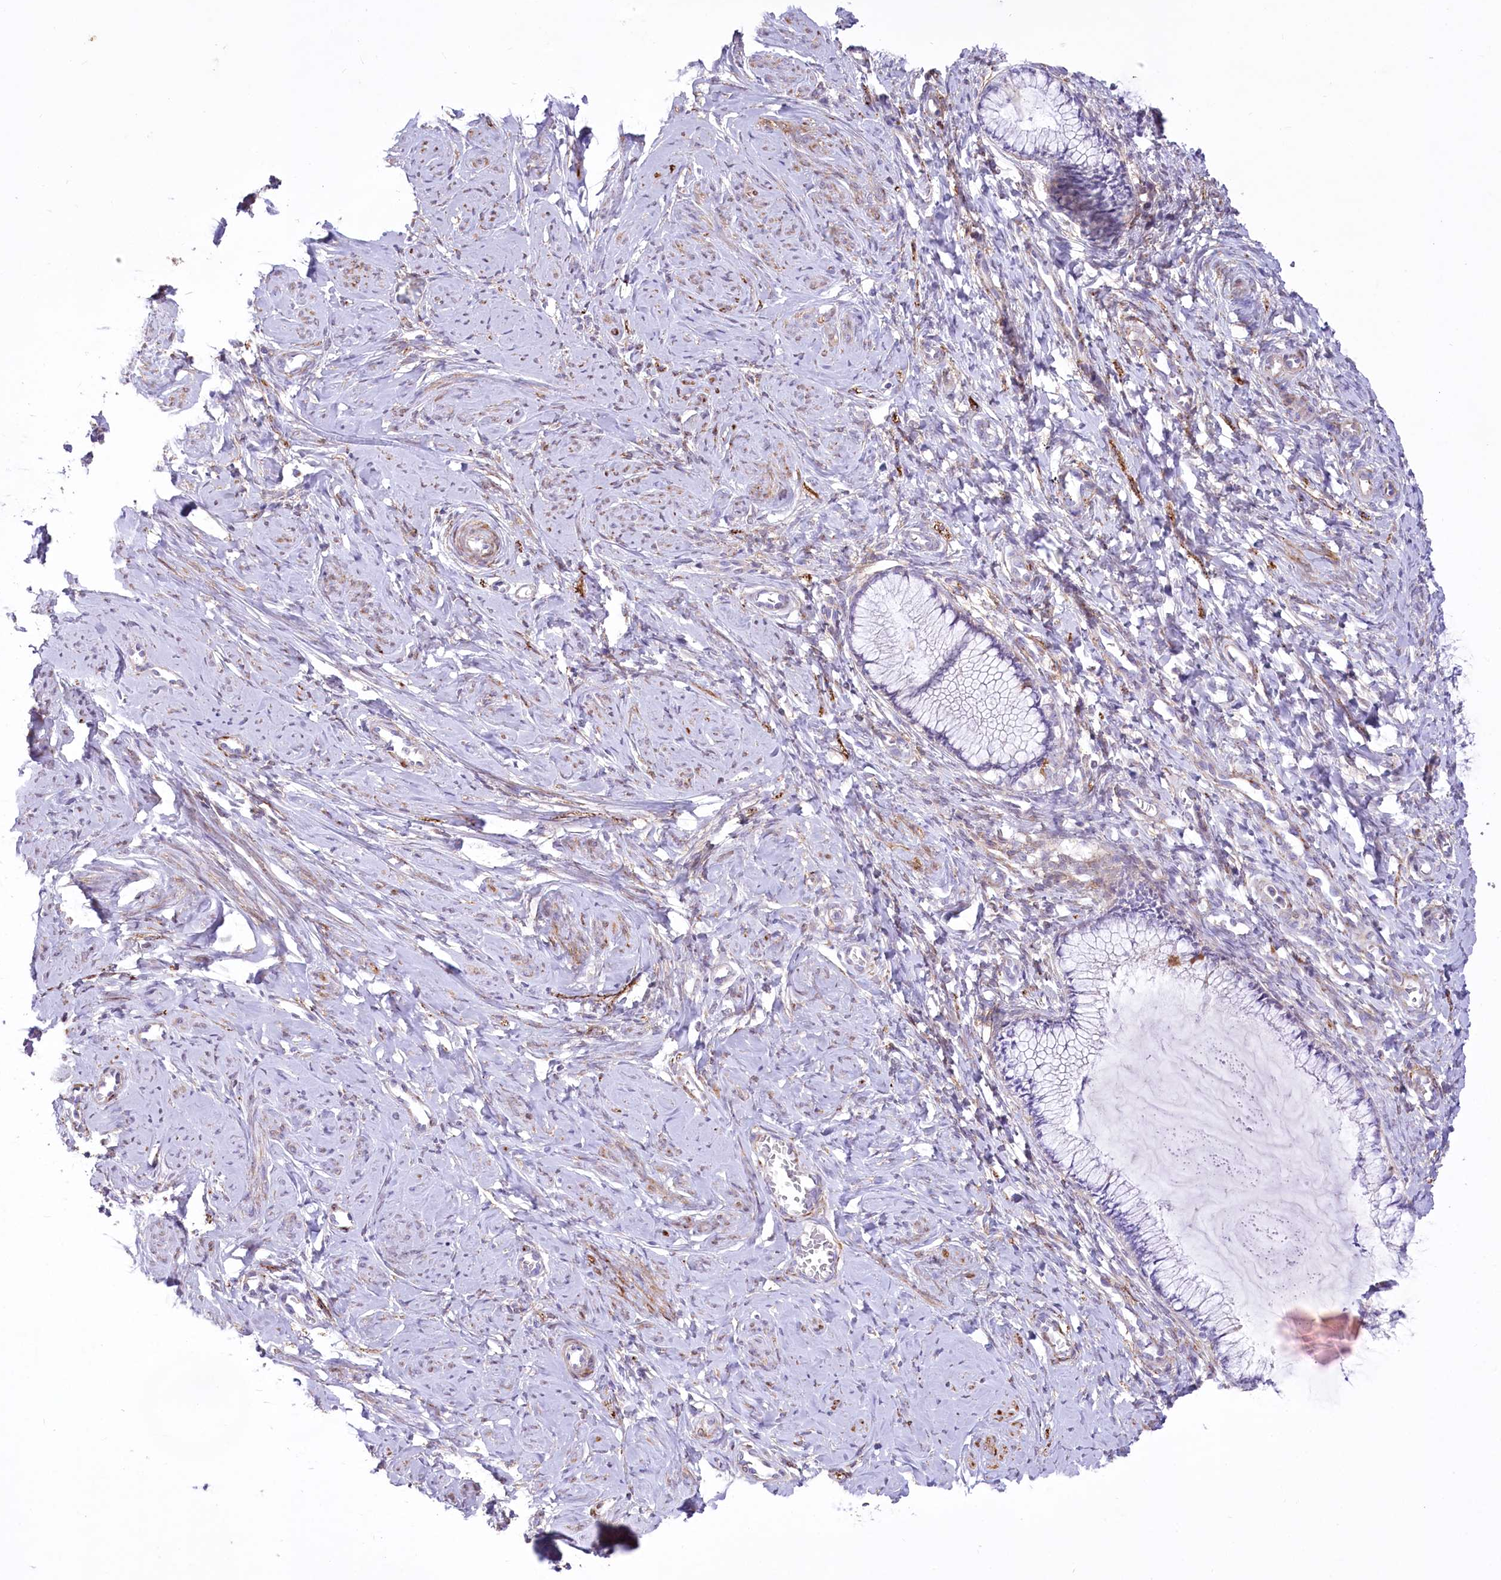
{"staining": {"intensity": "negative", "quantity": "none", "location": "none"}, "tissue": "cervix", "cell_type": "Glandular cells", "image_type": "normal", "snomed": [{"axis": "morphology", "description": "Normal tissue, NOS"}, {"axis": "morphology", "description": "Adenocarcinoma, NOS"}, {"axis": "topography", "description": "Cervix"}], "caption": "Immunohistochemistry (IHC) of benign human cervix demonstrates no positivity in glandular cells. The staining is performed using DAB brown chromogen with nuclei counter-stained in using hematoxylin.", "gene": "ANGPTL3", "patient": {"sex": "female", "age": 29}}